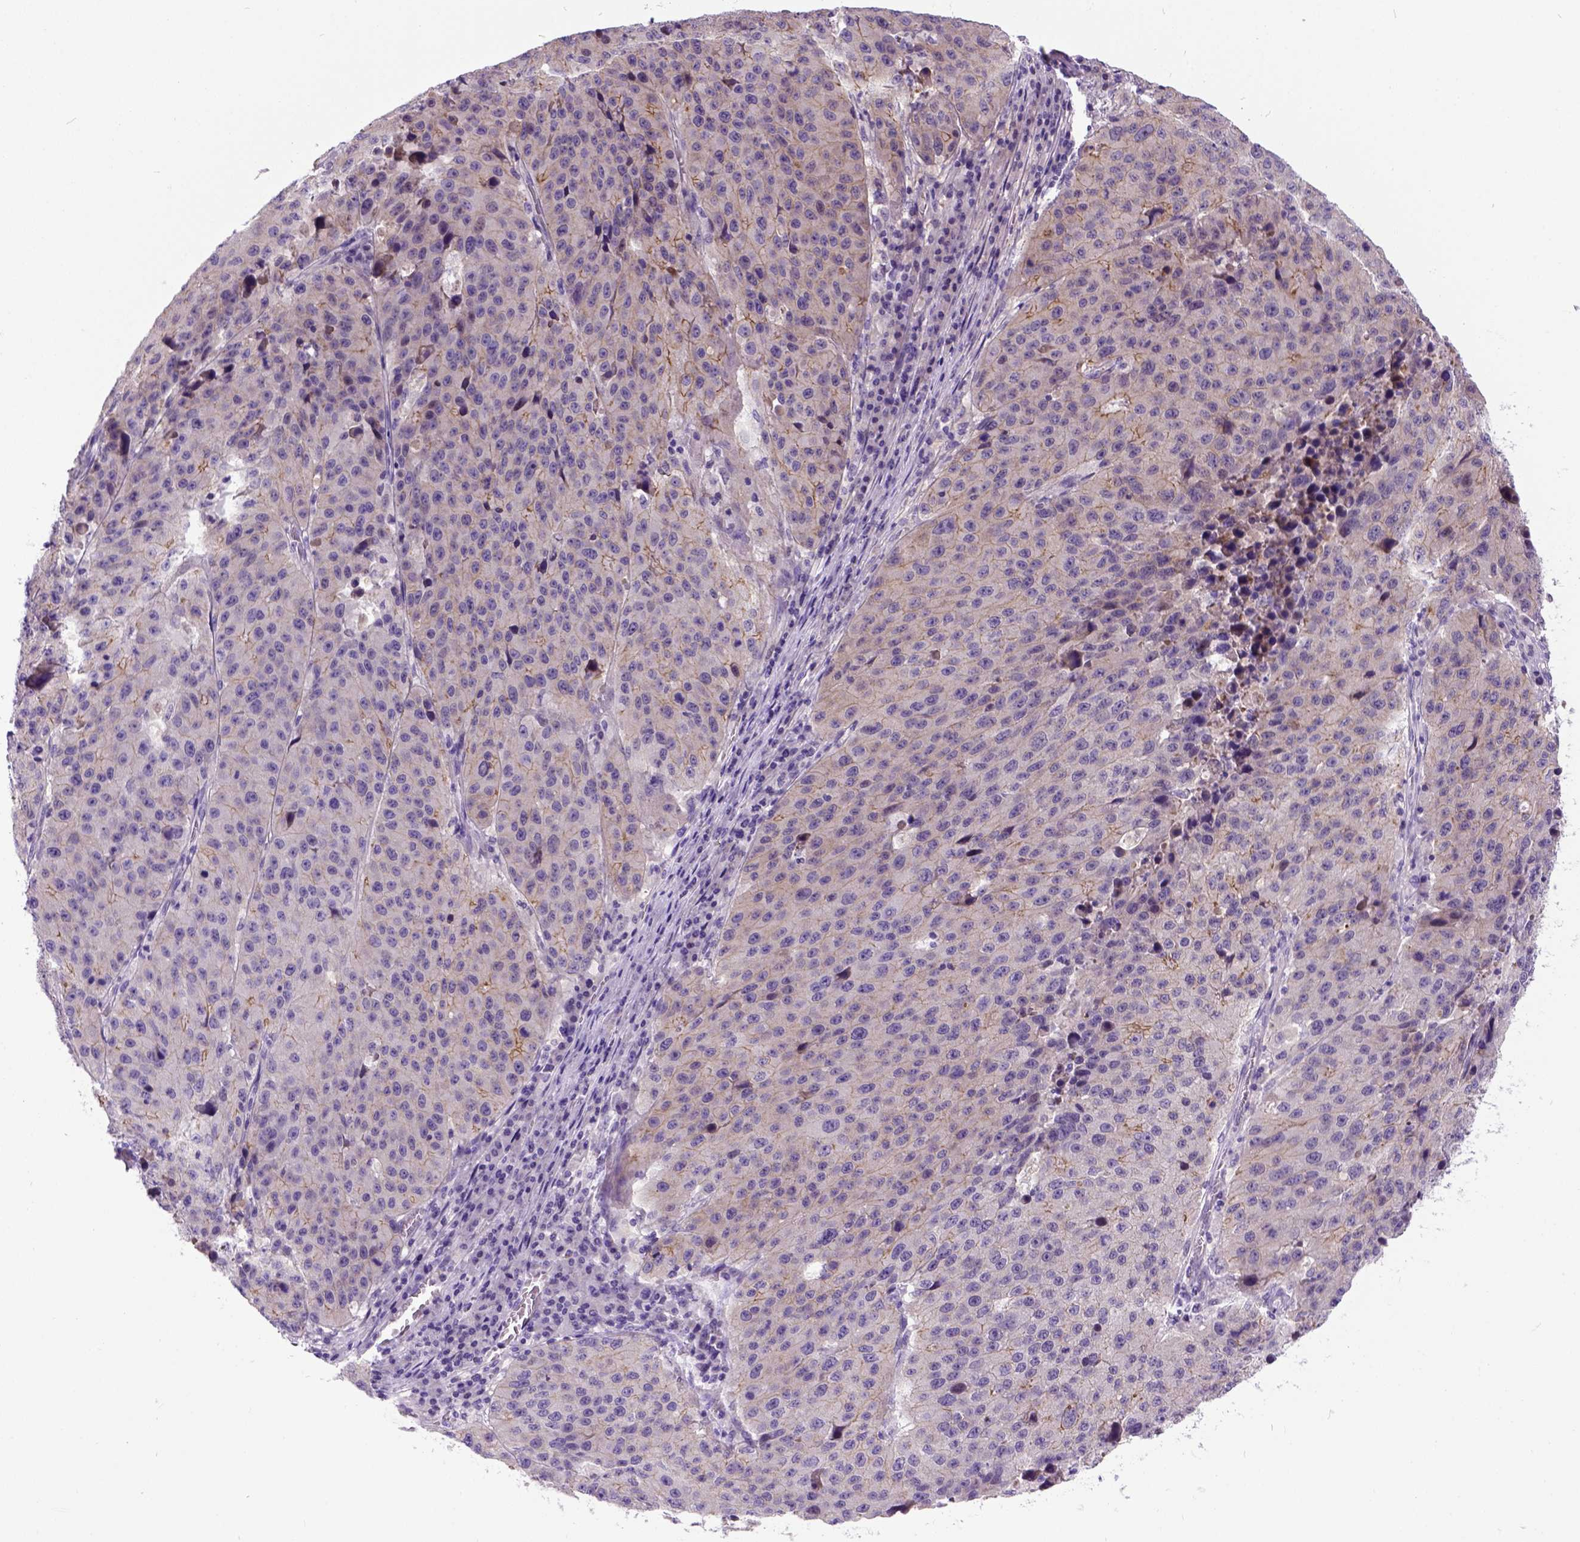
{"staining": {"intensity": "weak", "quantity": "25%-75%", "location": "cytoplasmic/membranous"}, "tissue": "stomach cancer", "cell_type": "Tumor cells", "image_type": "cancer", "snomed": [{"axis": "morphology", "description": "Adenocarcinoma, NOS"}, {"axis": "topography", "description": "Stomach"}], "caption": "Stomach cancer tissue displays weak cytoplasmic/membranous positivity in approximately 25%-75% of tumor cells", "gene": "NEK5", "patient": {"sex": "male", "age": 71}}